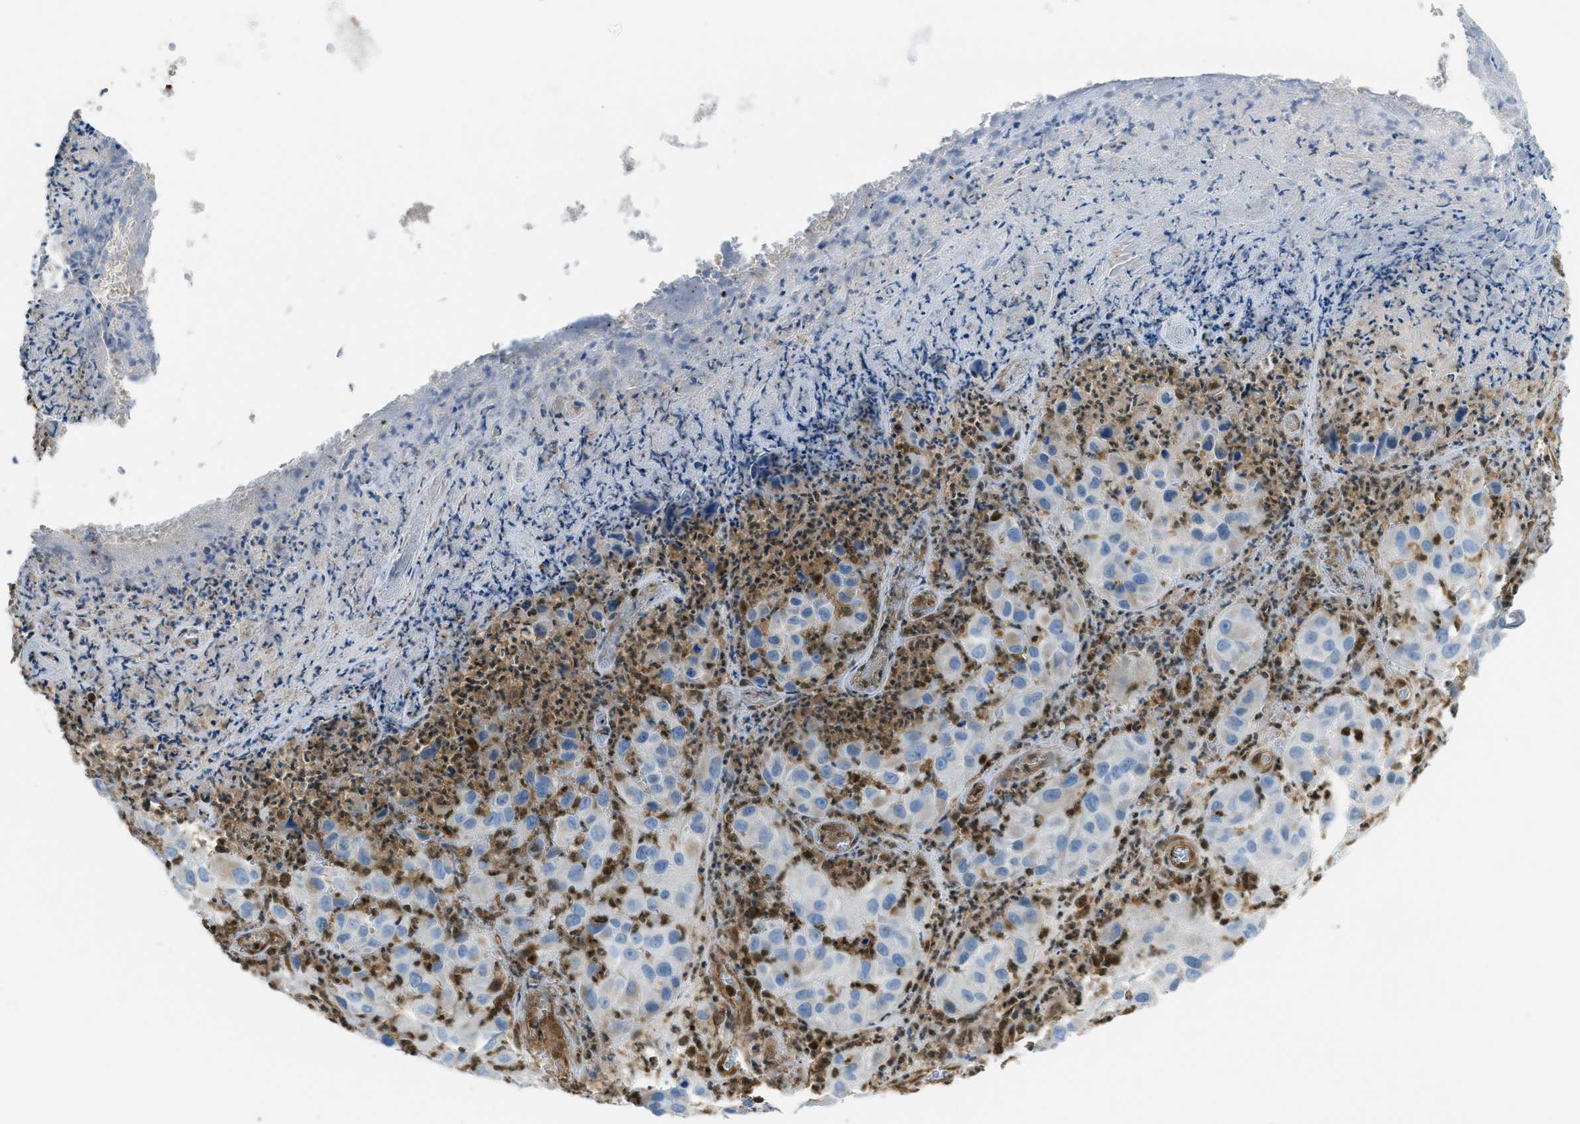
{"staining": {"intensity": "negative", "quantity": "none", "location": "none"}, "tissue": "melanoma", "cell_type": "Tumor cells", "image_type": "cancer", "snomed": [{"axis": "morphology", "description": "Malignant melanoma, NOS"}, {"axis": "topography", "description": "Skin"}], "caption": "The immunohistochemistry micrograph has no significant staining in tumor cells of melanoma tissue. The staining is performed using DAB (3,3'-diaminobenzidine) brown chromogen with nuclei counter-stained in using hematoxylin.", "gene": "TNPO1", "patient": {"sex": "female", "age": 21}}